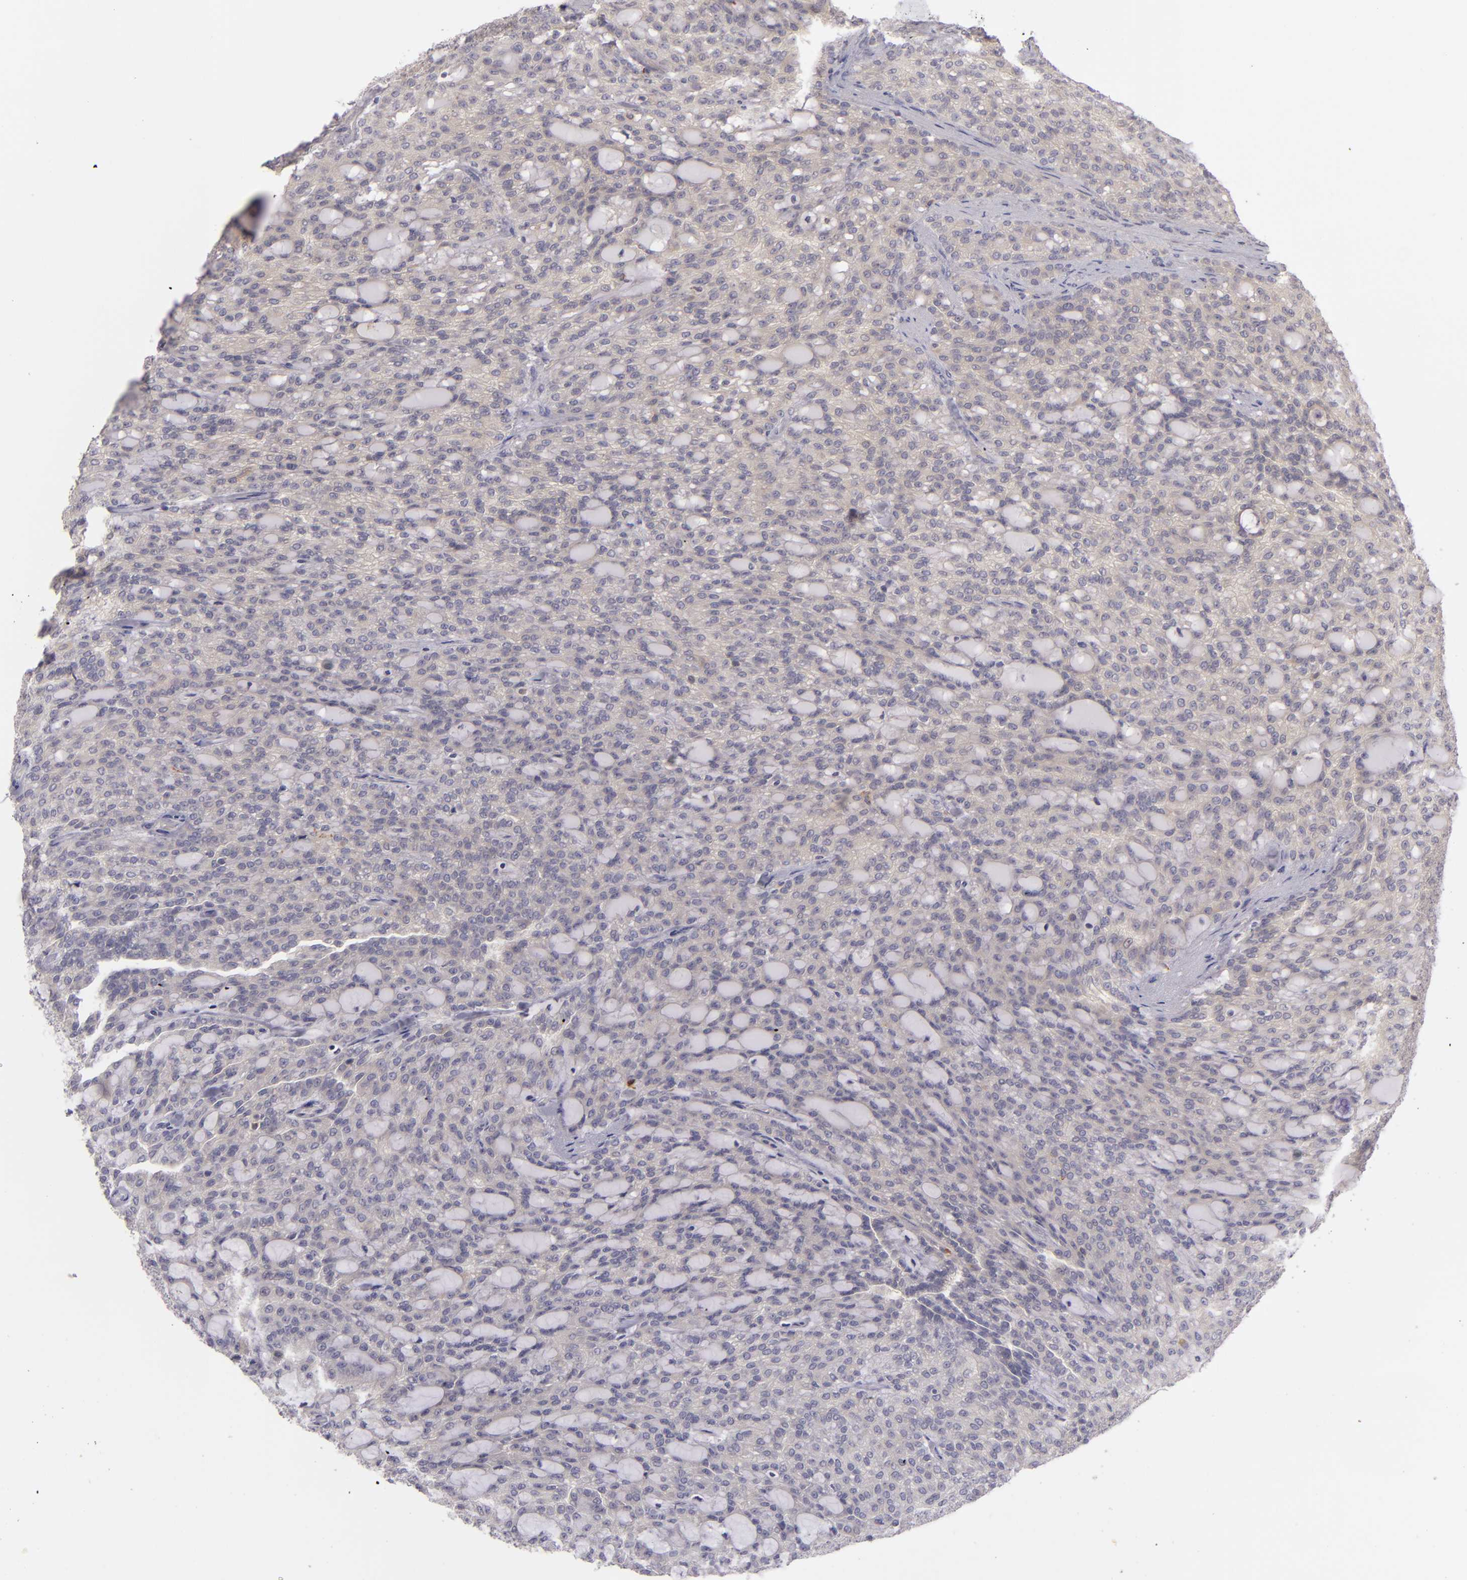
{"staining": {"intensity": "negative", "quantity": "none", "location": "none"}, "tissue": "renal cancer", "cell_type": "Tumor cells", "image_type": "cancer", "snomed": [{"axis": "morphology", "description": "Adenocarcinoma, NOS"}, {"axis": "topography", "description": "Kidney"}], "caption": "This micrograph is of renal cancer (adenocarcinoma) stained with immunohistochemistry to label a protein in brown with the nuclei are counter-stained blue. There is no expression in tumor cells.", "gene": "CD83", "patient": {"sex": "male", "age": 63}}